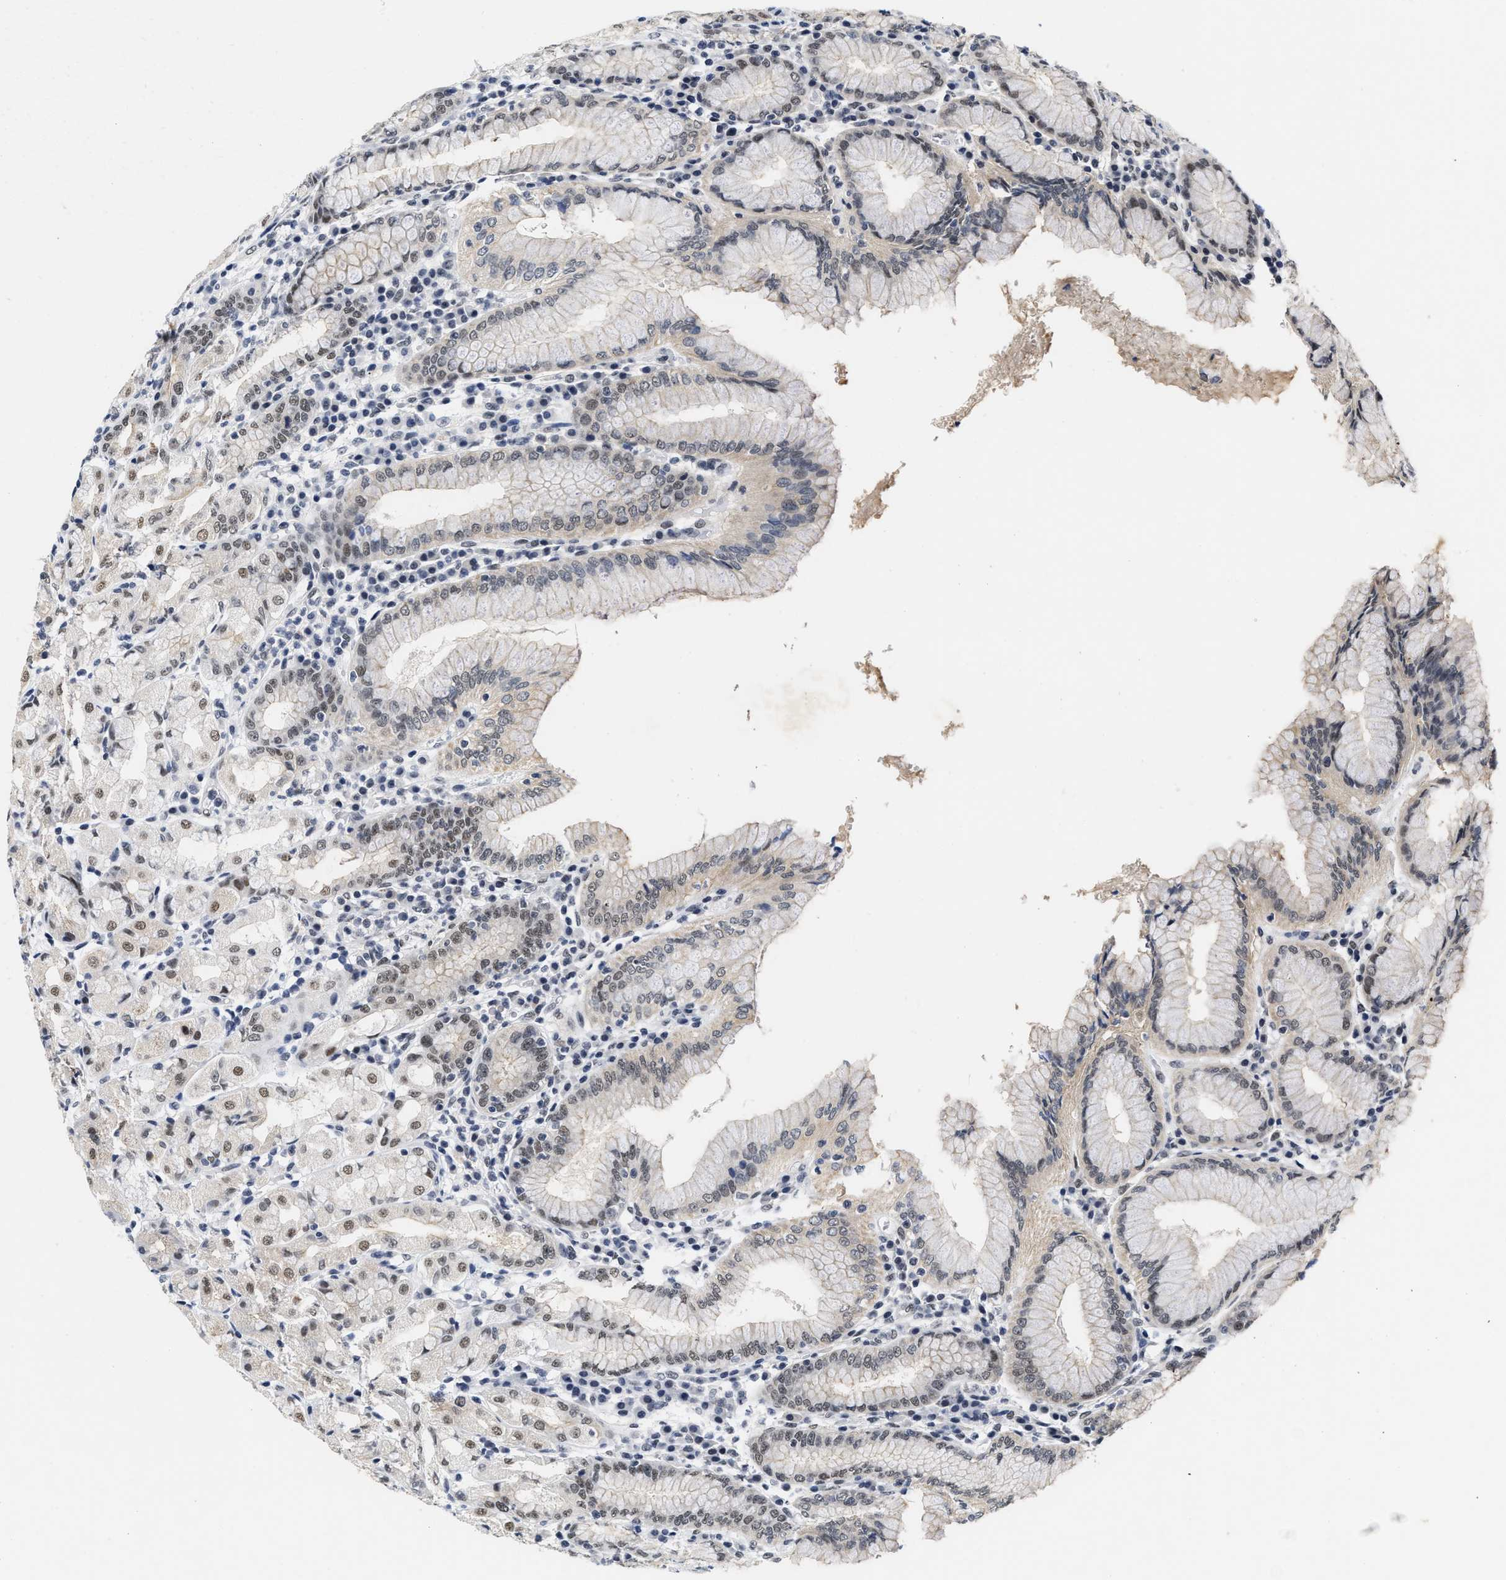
{"staining": {"intensity": "weak", "quantity": "25%-75%", "location": "nuclear"}, "tissue": "stomach", "cell_type": "Glandular cells", "image_type": "normal", "snomed": [{"axis": "morphology", "description": "Normal tissue, NOS"}, {"axis": "topography", "description": "Stomach"}, {"axis": "topography", "description": "Stomach, lower"}], "caption": "Immunohistochemistry (IHC) staining of unremarkable stomach, which shows low levels of weak nuclear staining in about 25%-75% of glandular cells indicating weak nuclear protein expression. The staining was performed using DAB (3,3'-diaminobenzidine) (brown) for protein detection and nuclei were counterstained in hematoxylin (blue).", "gene": "INIP", "patient": {"sex": "female", "age": 56}}